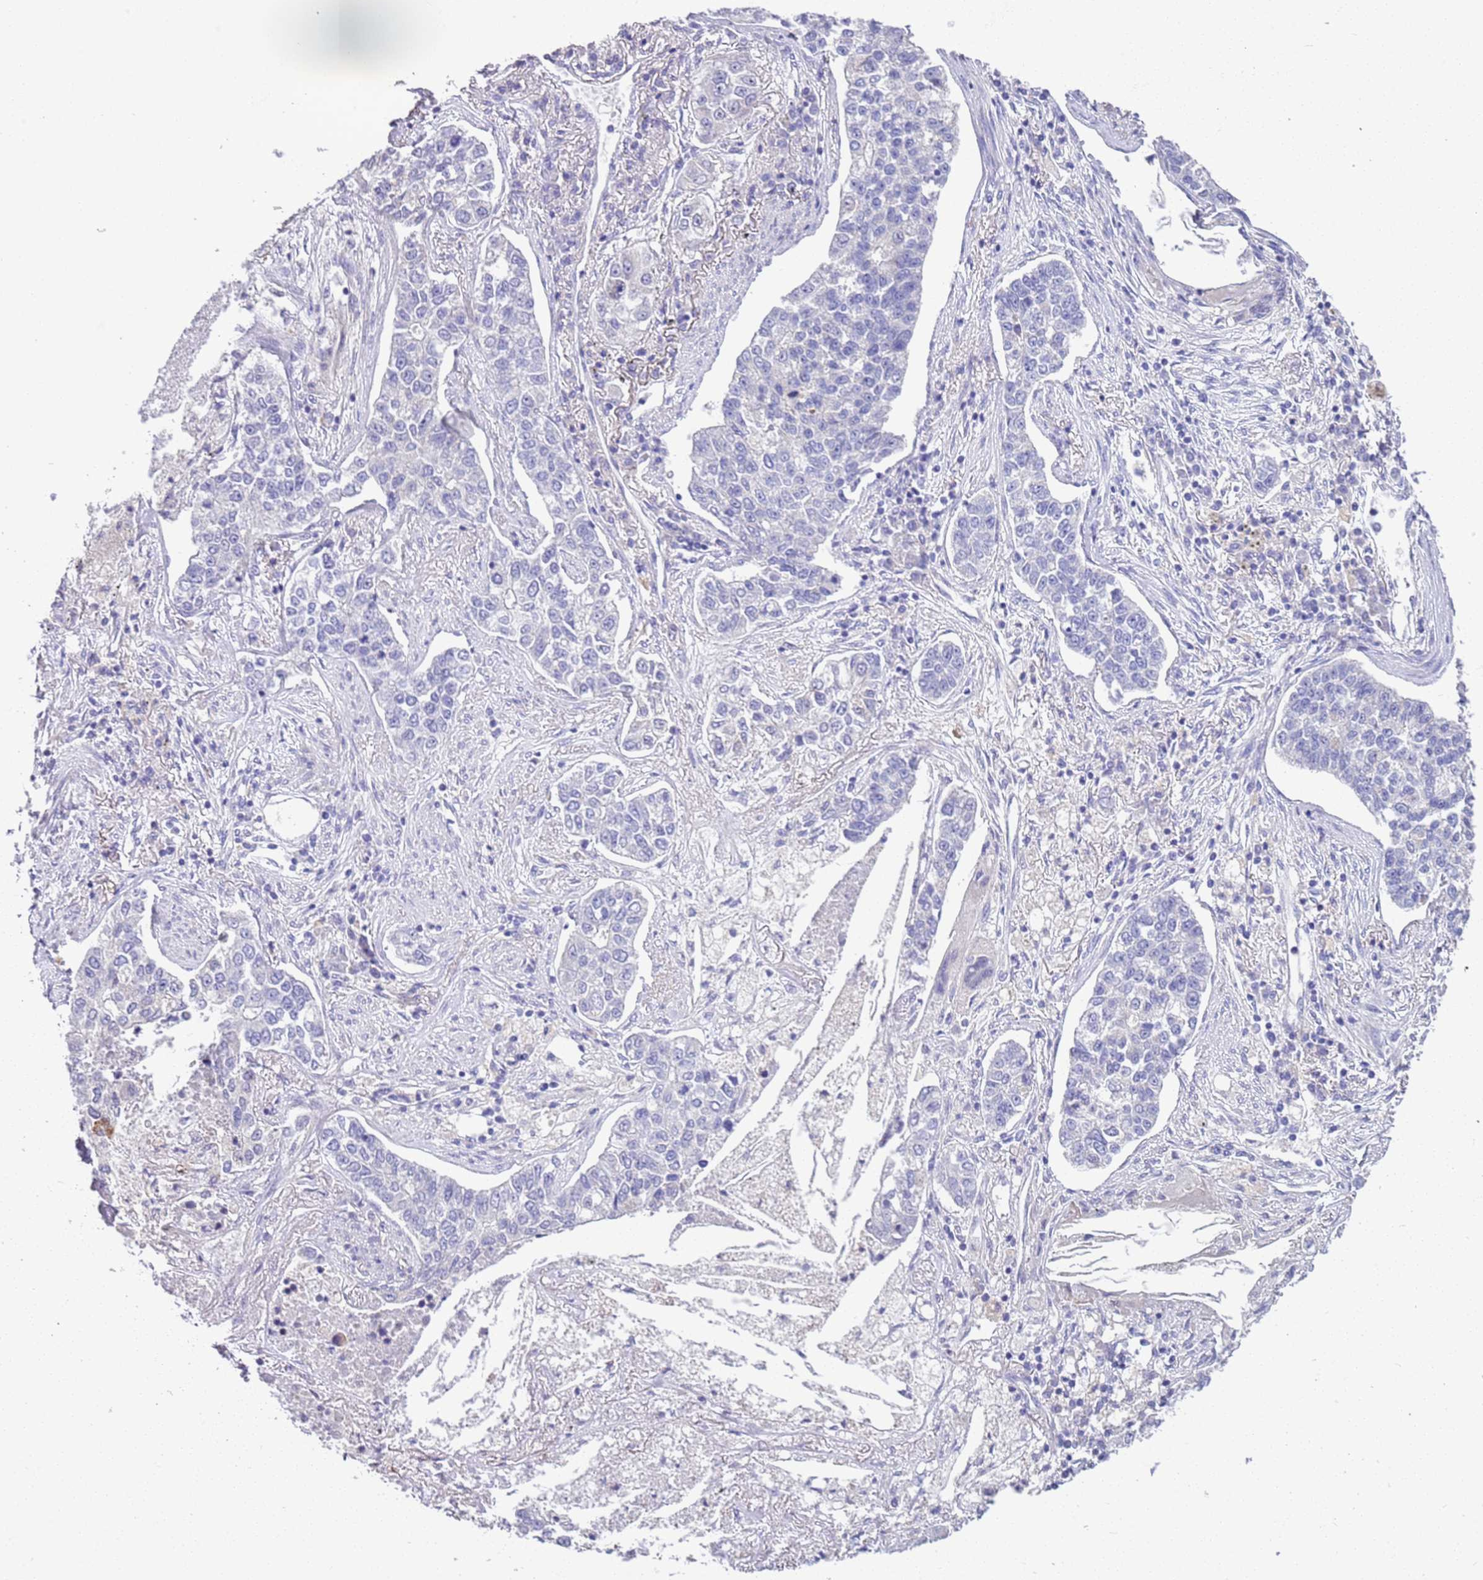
{"staining": {"intensity": "negative", "quantity": "none", "location": "none"}, "tissue": "lung cancer", "cell_type": "Tumor cells", "image_type": "cancer", "snomed": [{"axis": "morphology", "description": "Adenocarcinoma, NOS"}, {"axis": "topography", "description": "Lung"}], "caption": "DAB immunohistochemical staining of human lung adenocarcinoma demonstrates no significant staining in tumor cells.", "gene": "BRMS1L", "patient": {"sex": "male", "age": 49}}